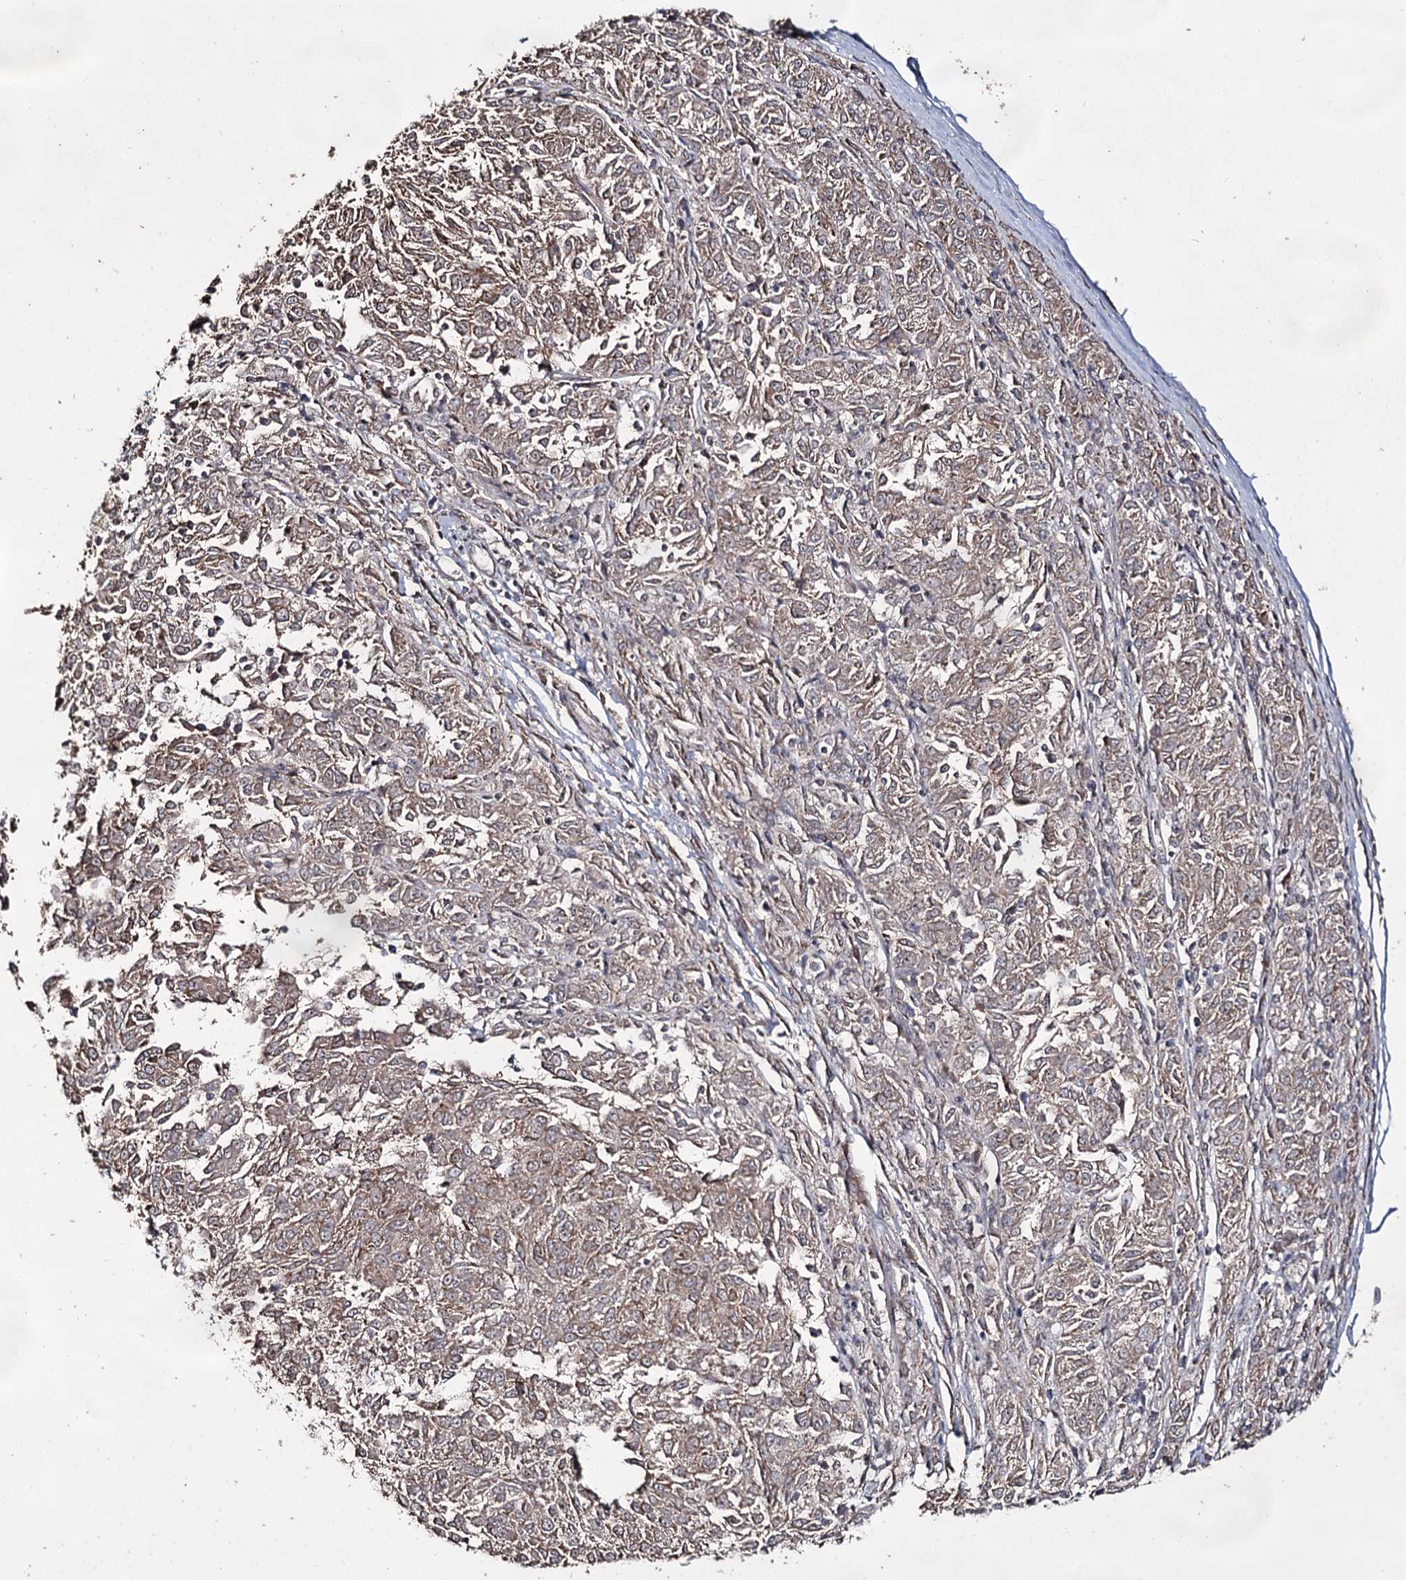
{"staining": {"intensity": "weak", "quantity": ">75%", "location": "cytoplasmic/membranous"}, "tissue": "melanoma", "cell_type": "Tumor cells", "image_type": "cancer", "snomed": [{"axis": "morphology", "description": "Malignant melanoma, NOS"}, {"axis": "topography", "description": "Skin"}], "caption": "An image showing weak cytoplasmic/membranous expression in about >75% of tumor cells in melanoma, as visualized by brown immunohistochemical staining.", "gene": "ACTR6", "patient": {"sex": "female", "age": 72}}